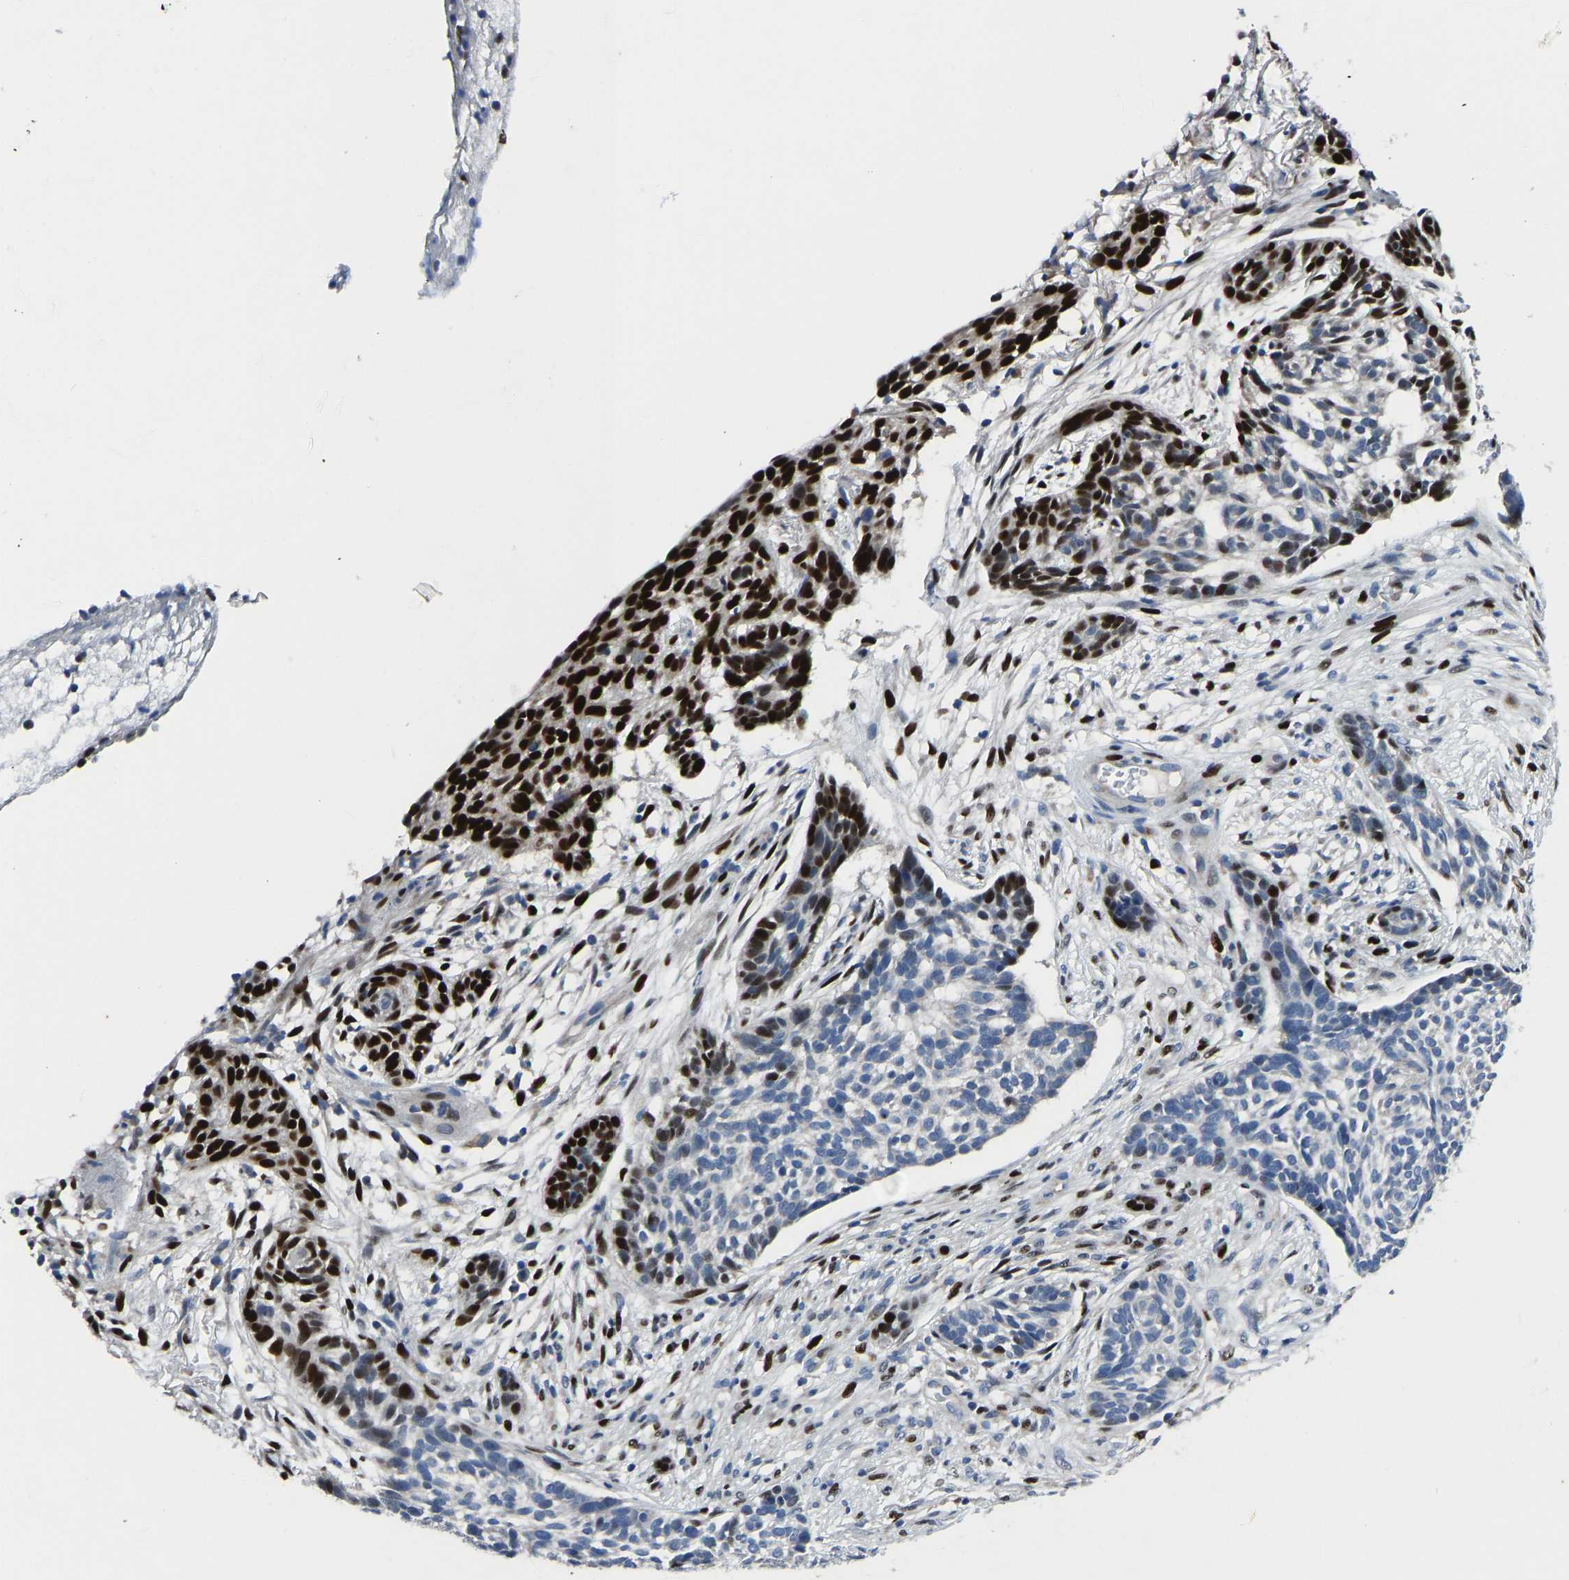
{"staining": {"intensity": "strong", "quantity": "<25%", "location": "nuclear"}, "tissue": "skin cancer", "cell_type": "Tumor cells", "image_type": "cancer", "snomed": [{"axis": "morphology", "description": "Basal cell carcinoma"}, {"axis": "topography", "description": "Skin"}], "caption": "IHC (DAB) staining of skin cancer (basal cell carcinoma) exhibits strong nuclear protein positivity in approximately <25% of tumor cells.", "gene": "EGR1", "patient": {"sex": "male", "age": 85}}